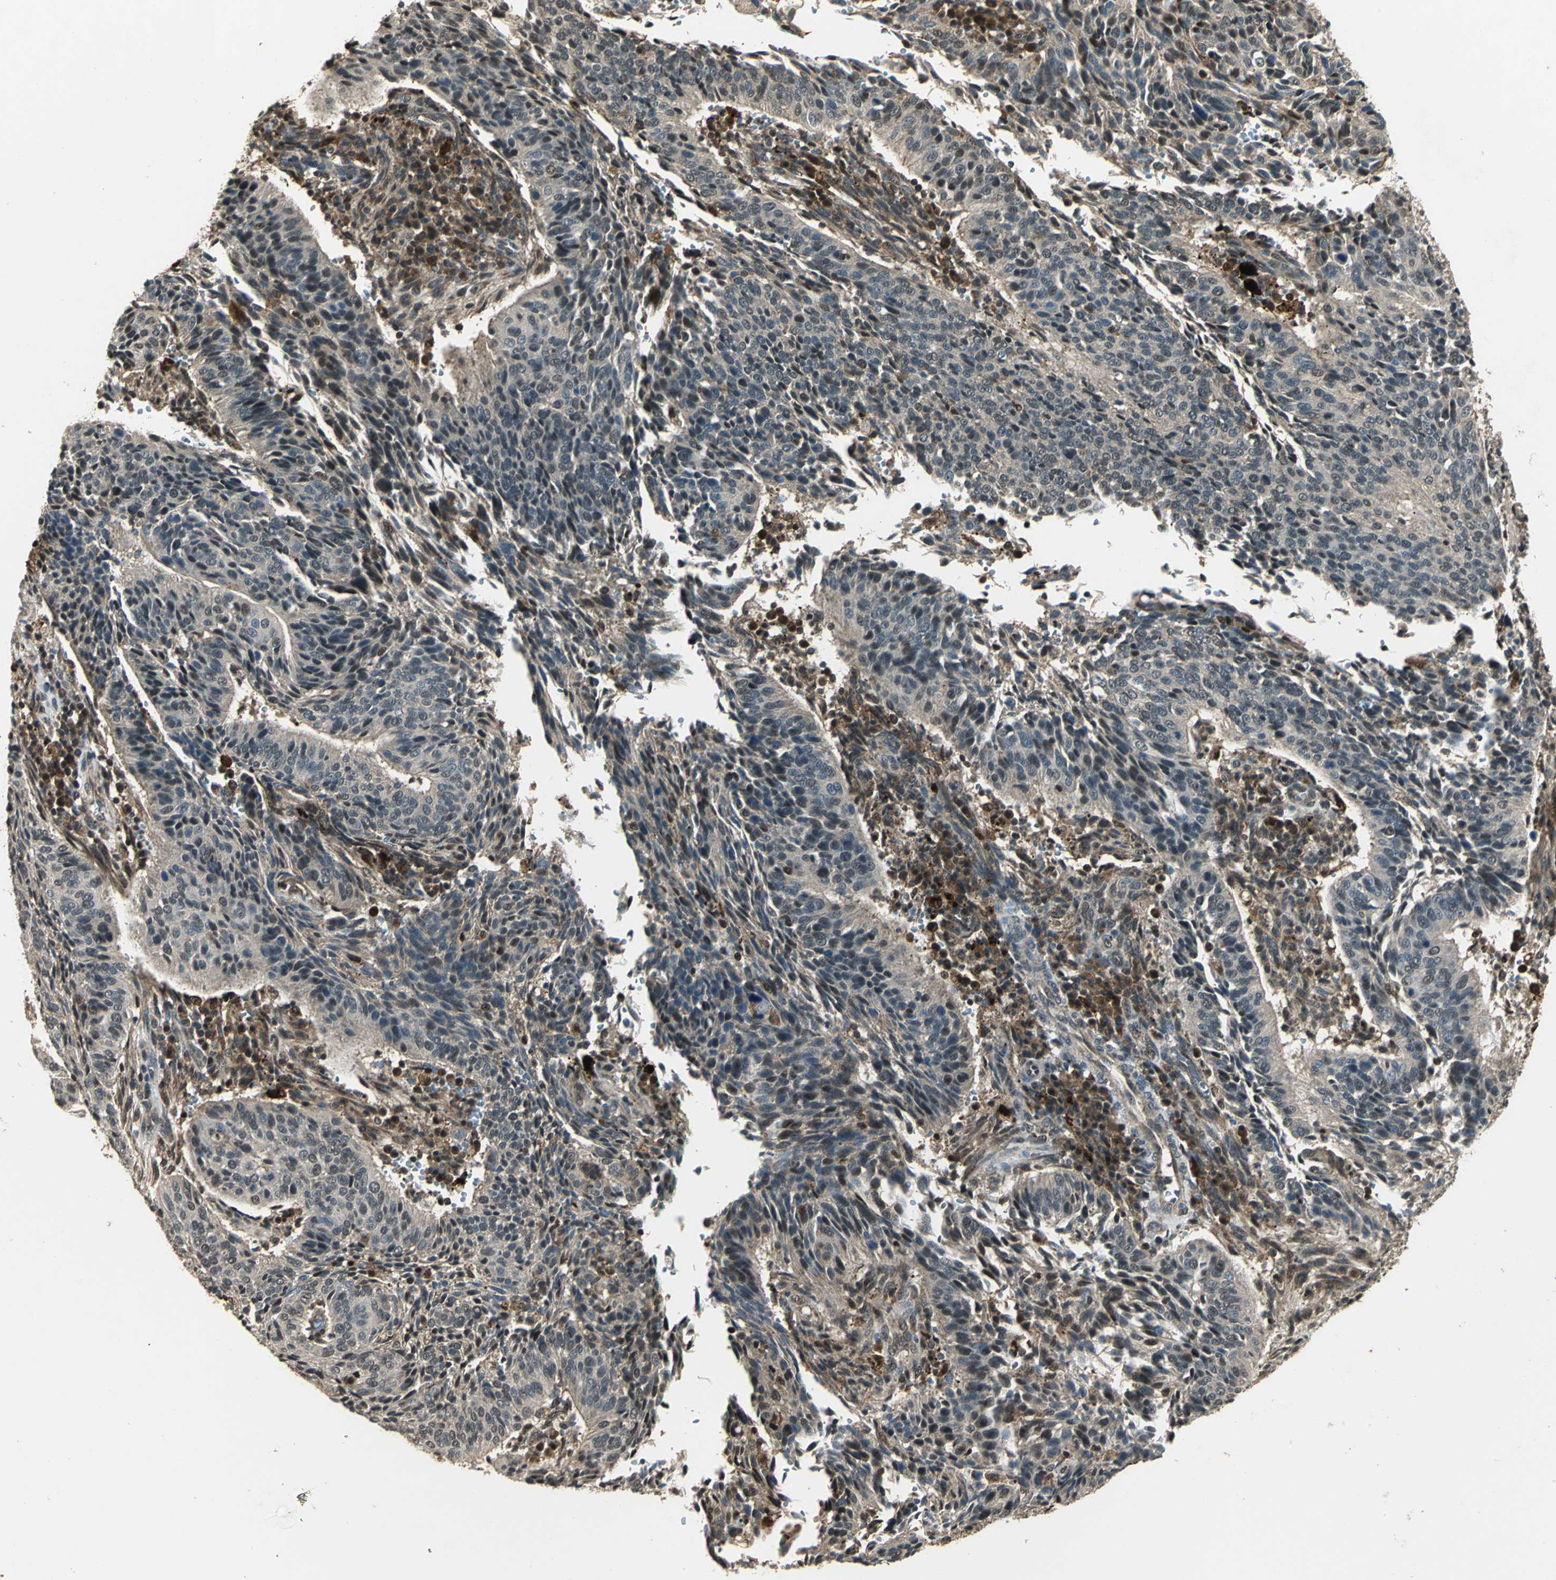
{"staining": {"intensity": "moderate", "quantity": "25%-75%", "location": "cytoplasmic/membranous,nuclear"}, "tissue": "cervical cancer", "cell_type": "Tumor cells", "image_type": "cancer", "snomed": [{"axis": "morphology", "description": "Squamous cell carcinoma, NOS"}, {"axis": "topography", "description": "Cervix"}], "caption": "A high-resolution image shows IHC staining of cervical cancer, which exhibits moderate cytoplasmic/membranous and nuclear positivity in approximately 25%-75% of tumor cells.", "gene": "PPP1R13L", "patient": {"sex": "female", "age": 39}}